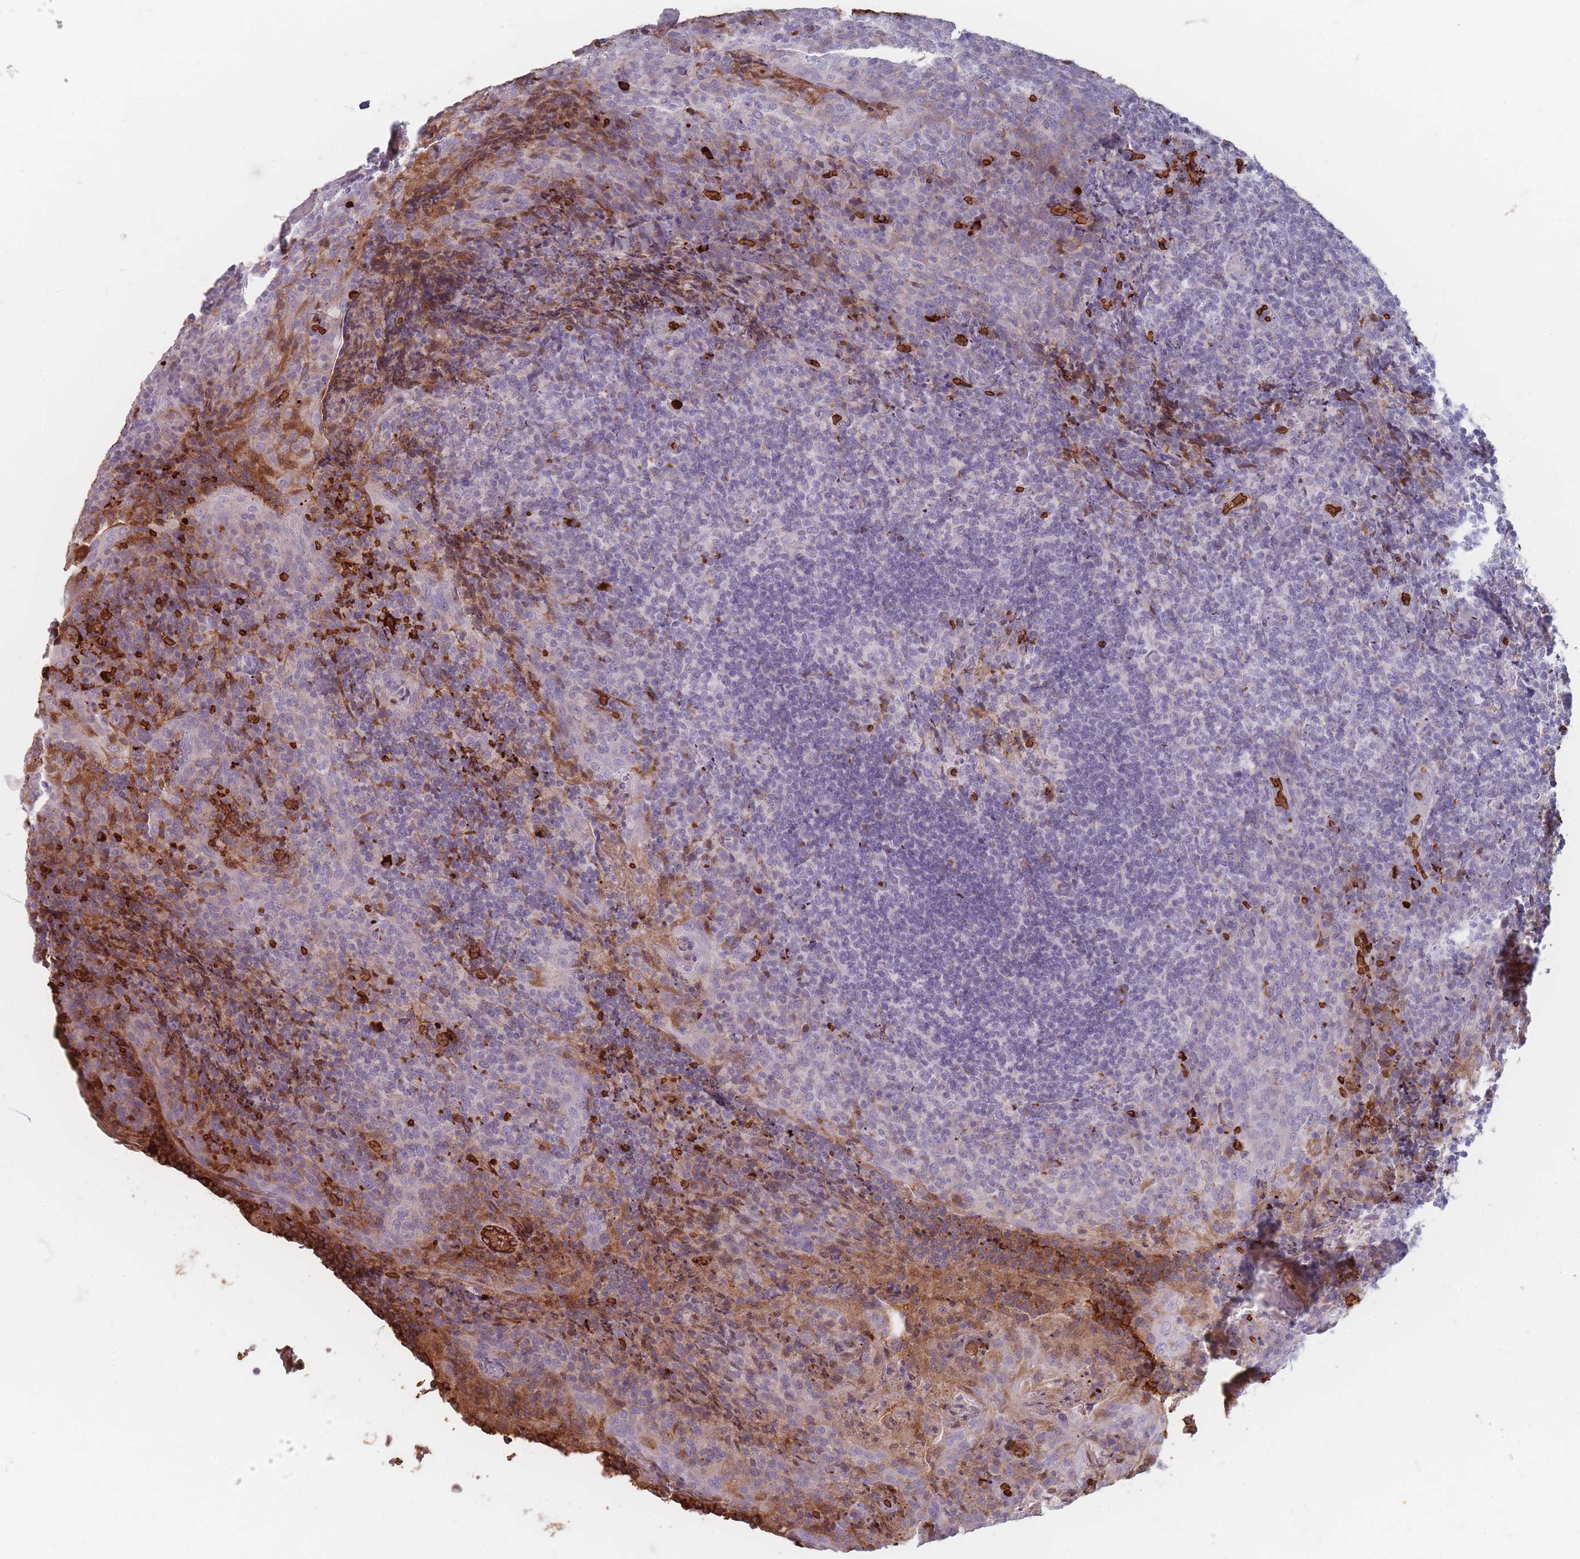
{"staining": {"intensity": "negative", "quantity": "none", "location": "none"}, "tissue": "tonsil", "cell_type": "Germinal center cells", "image_type": "normal", "snomed": [{"axis": "morphology", "description": "Normal tissue, NOS"}, {"axis": "topography", "description": "Tonsil"}], "caption": "High power microscopy histopathology image of an IHC image of unremarkable tonsil, revealing no significant staining in germinal center cells.", "gene": "SLC2A6", "patient": {"sex": "male", "age": 17}}